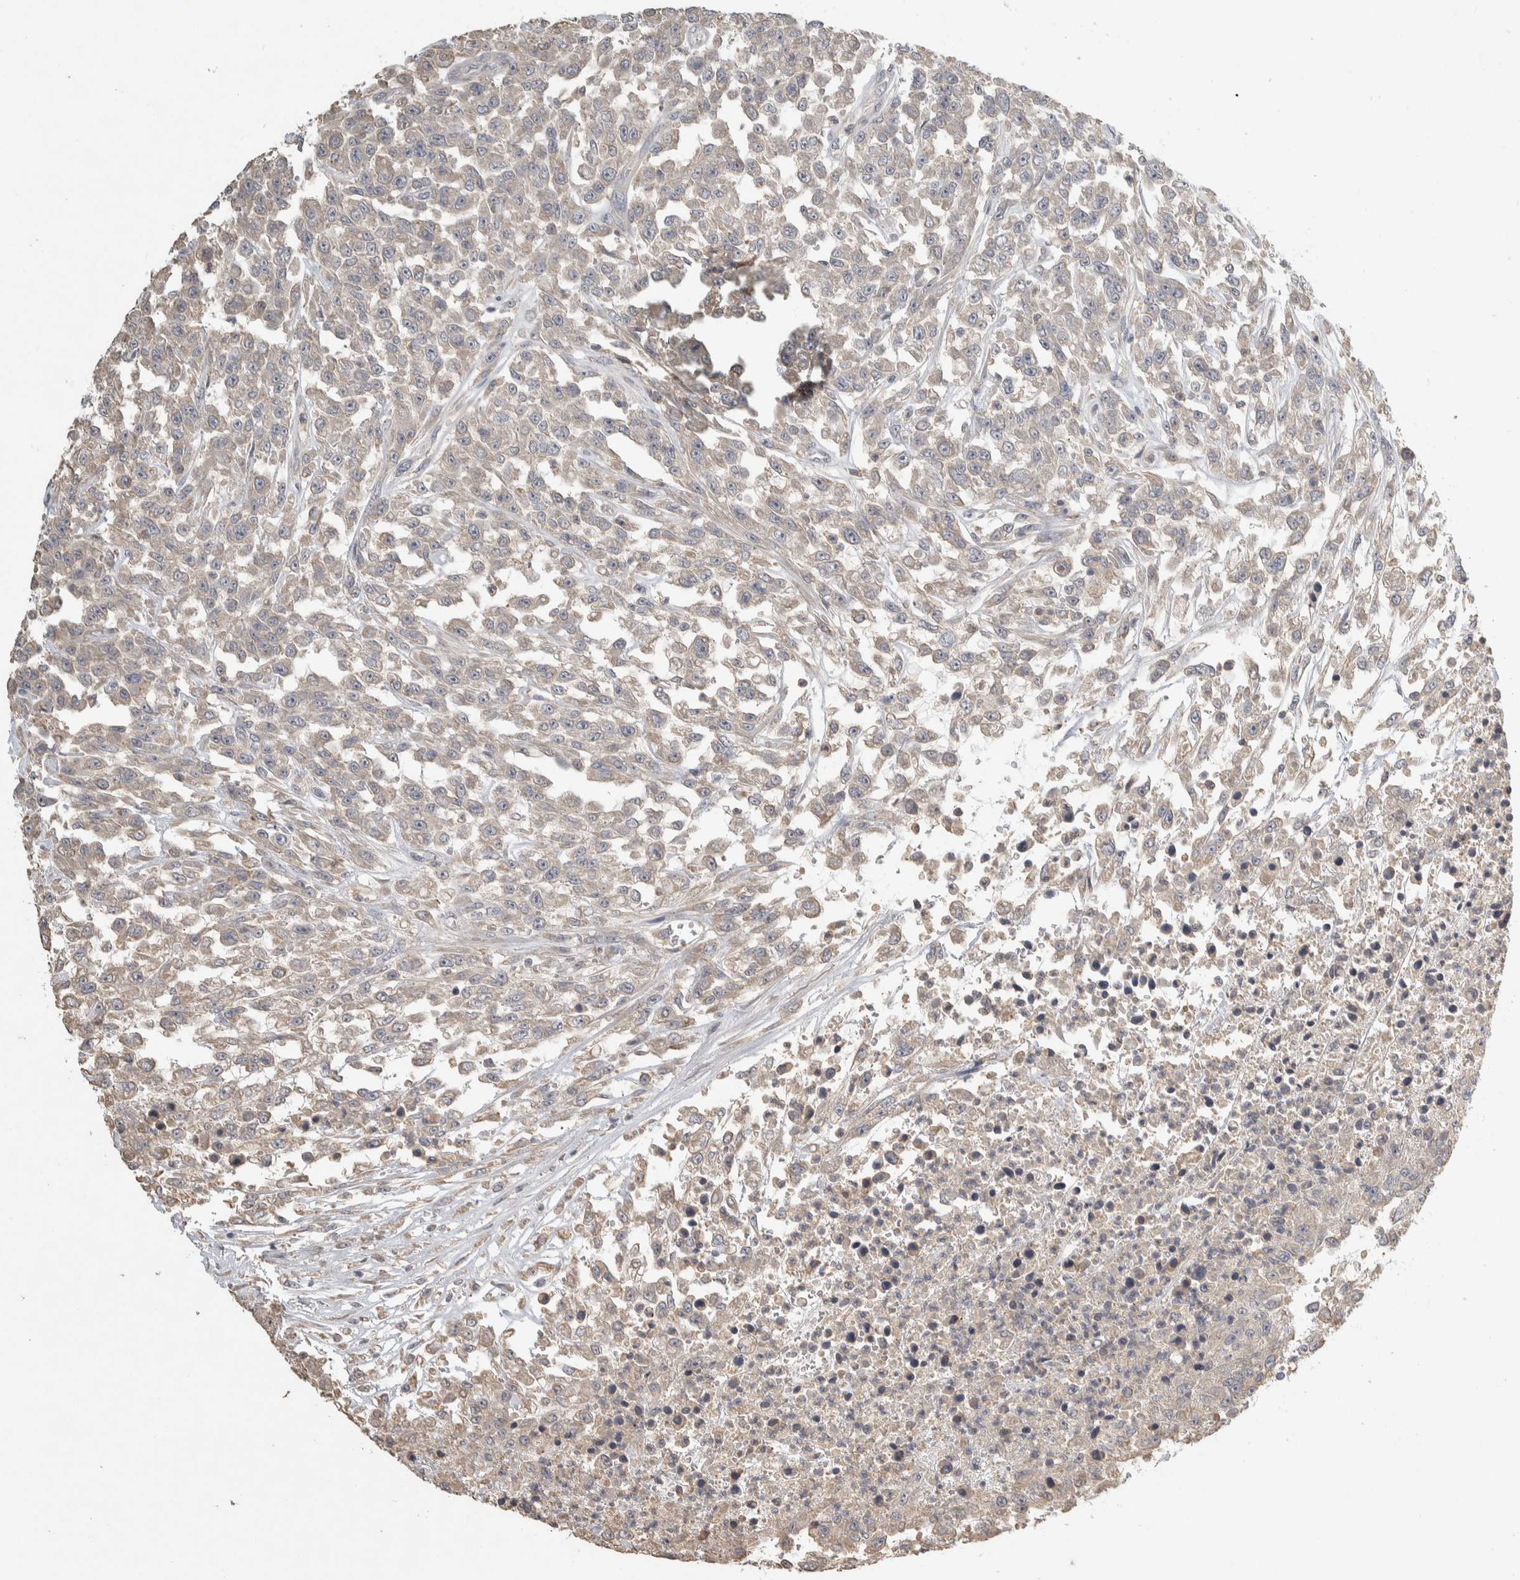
{"staining": {"intensity": "weak", "quantity": "<25%", "location": "cytoplasmic/membranous"}, "tissue": "urothelial cancer", "cell_type": "Tumor cells", "image_type": "cancer", "snomed": [{"axis": "morphology", "description": "Urothelial carcinoma, High grade"}, {"axis": "topography", "description": "Urinary bladder"}], "caption": "A photomicrograph of human urothelial cancer is negative for staining in tumor cells.", "gene": "EIF3H", "patient": {"sex": "male", "age": 46}}